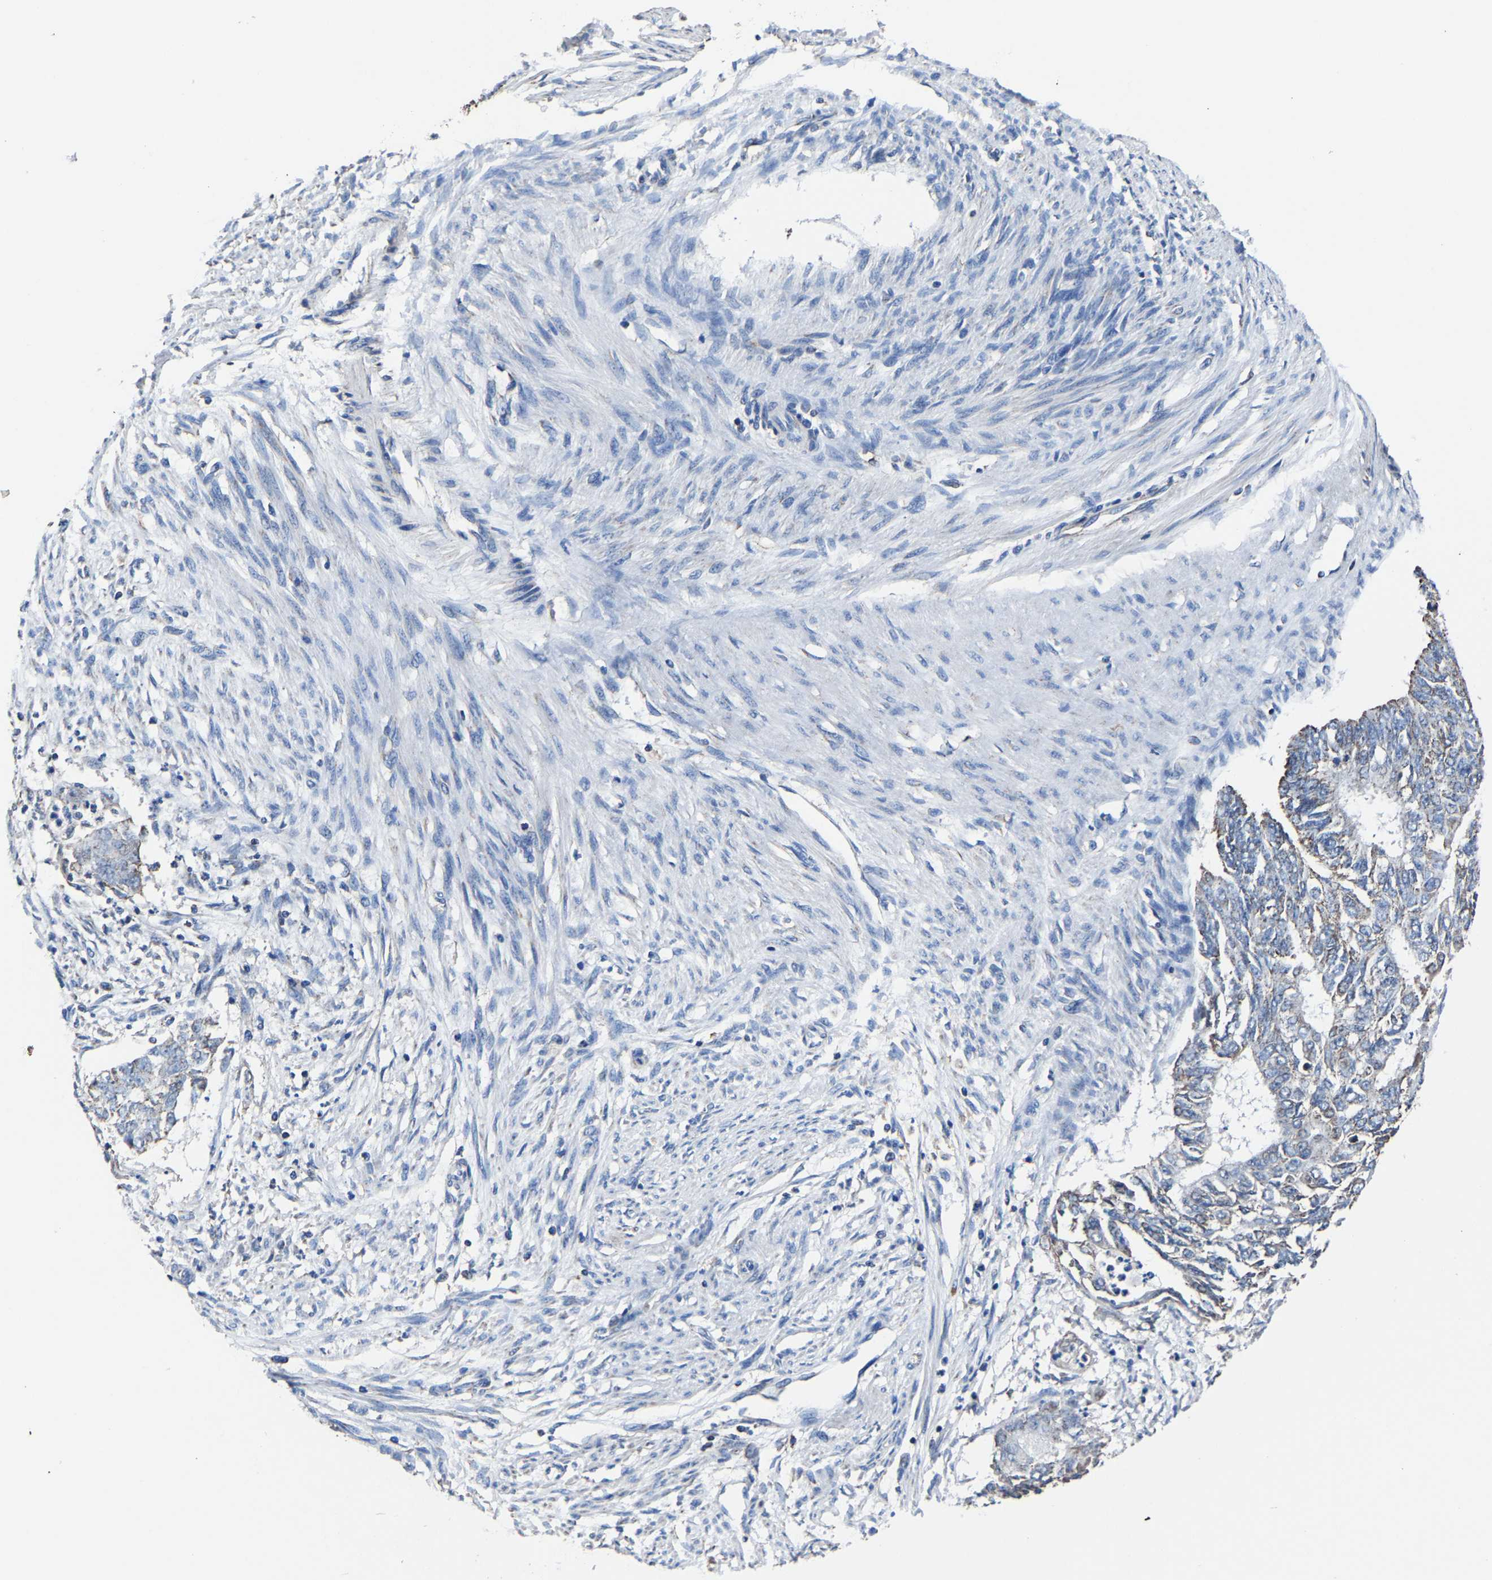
{"staining": {"intensity": "weak", "quantity": "<25%", "location": "cytoplasmic/membranous"}, "tissue": "endometrial cancer", "cell_type": "Tumor cells", "image_type": "cancer", "snomed": [{"axis": "morphology", "description": "Adenocarcinoma, NOS"}, {"axis": "topography", "description": "Endometrium"}], "caption": "Immunohistochemistry photomicrograph of neoplastic tissue: endometrial cancer stained with DAB demonstrates no significant protein positivity in tumor cells.", "gene": "ZCCHC7", "patient": {"sex": "female", "age": 32}}